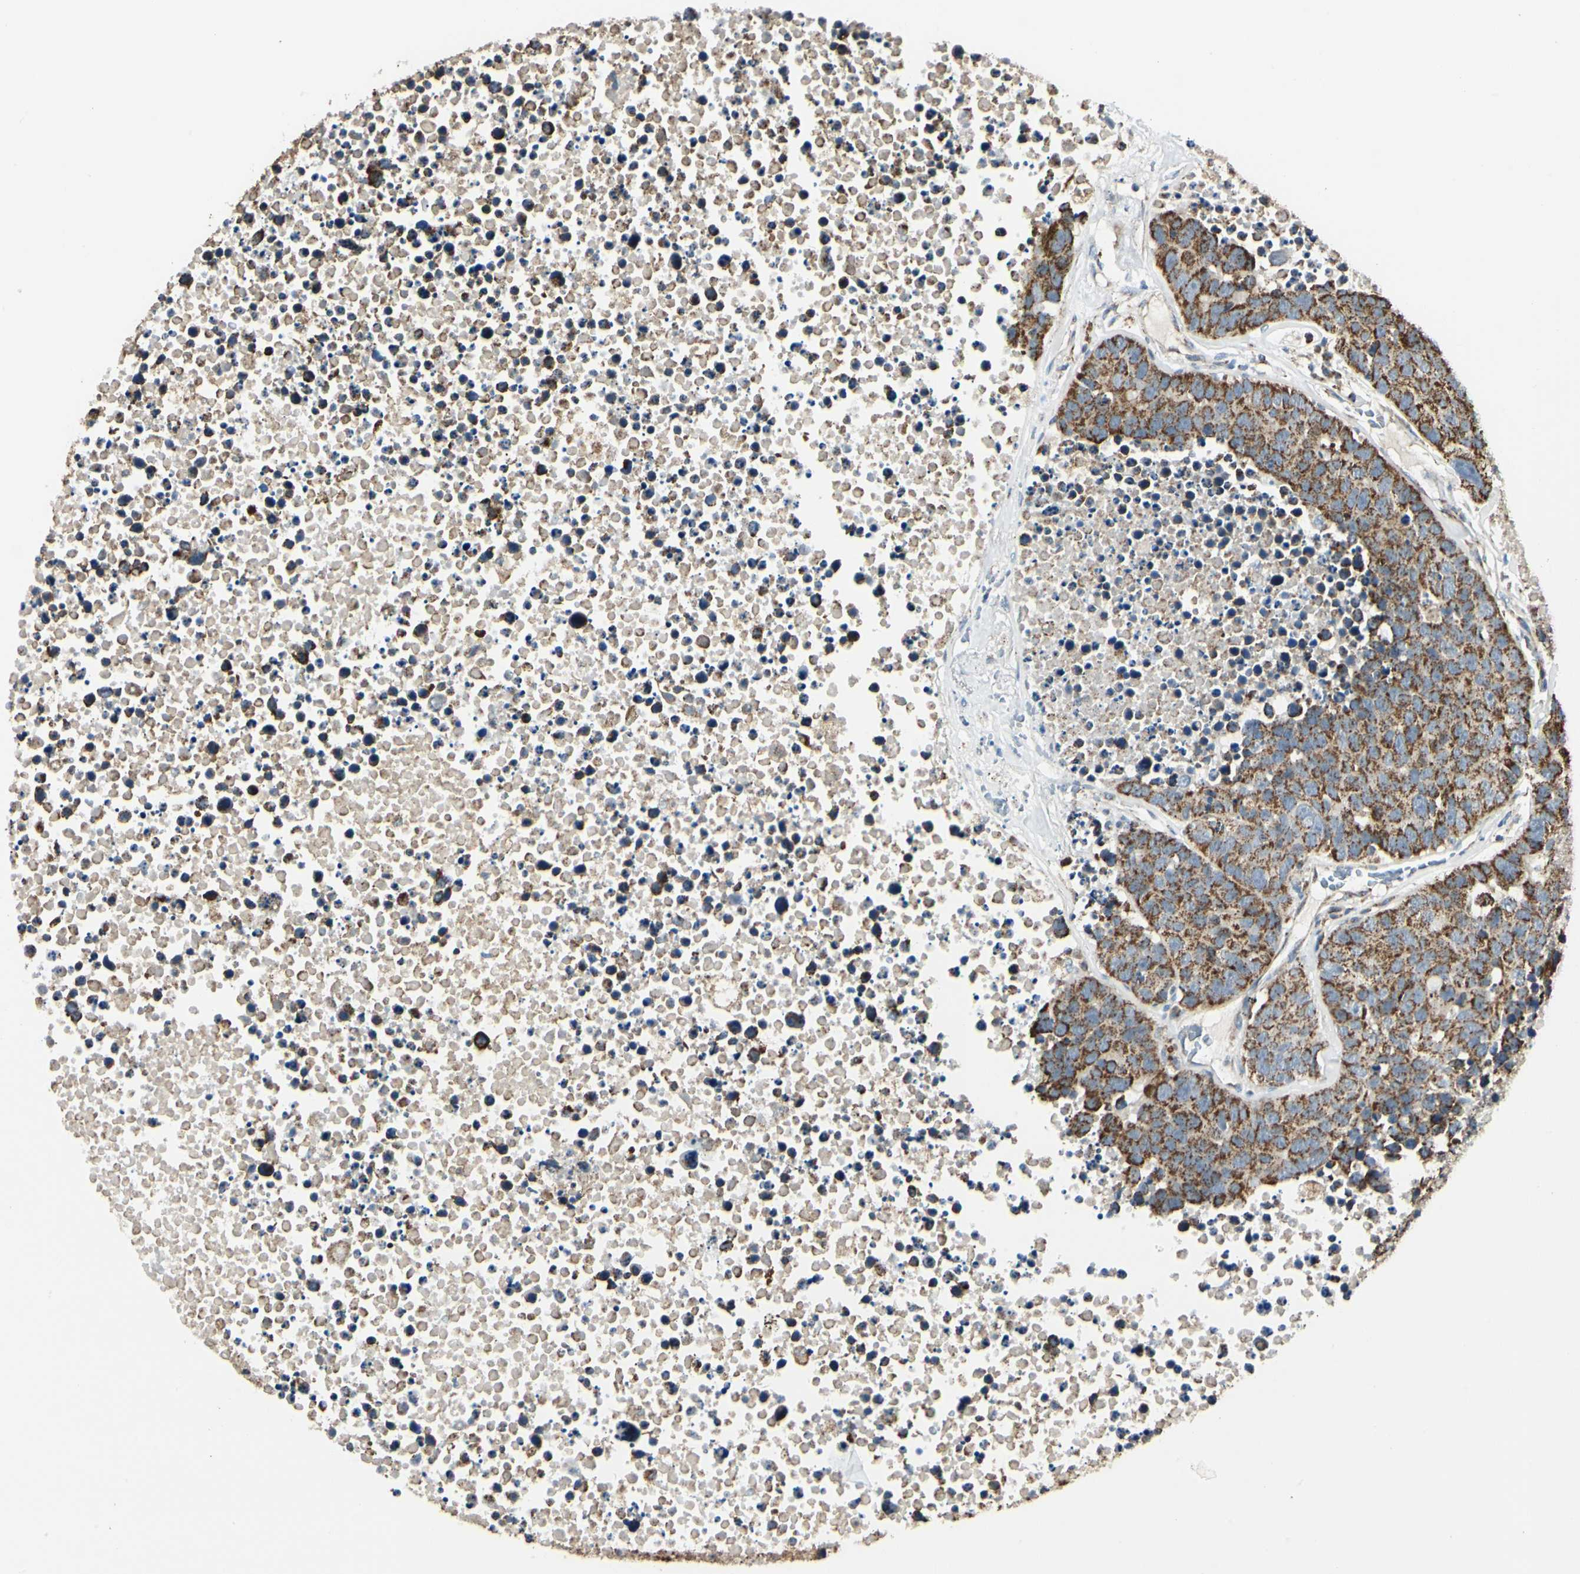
{"staining": {"intensity": "strong", "quantity": ">75%", "location": "cytoplasmic/membranous"}, "tissue": "carcinoid", "cell_type": "Tumor cells", "image_type": "cancer", "snomed": [{"axis": "morphology", "description": "Carcinoid, malignant, NOS"}, {"axis": "topography", "description": "Lung"}], "caption": "Strong cytoplasmic/membranous expression is seen in approximately >75% of tumor cells in carcinoid.", "gene": "ANKS6", "patient": {"sex": "male", "age": 60}}